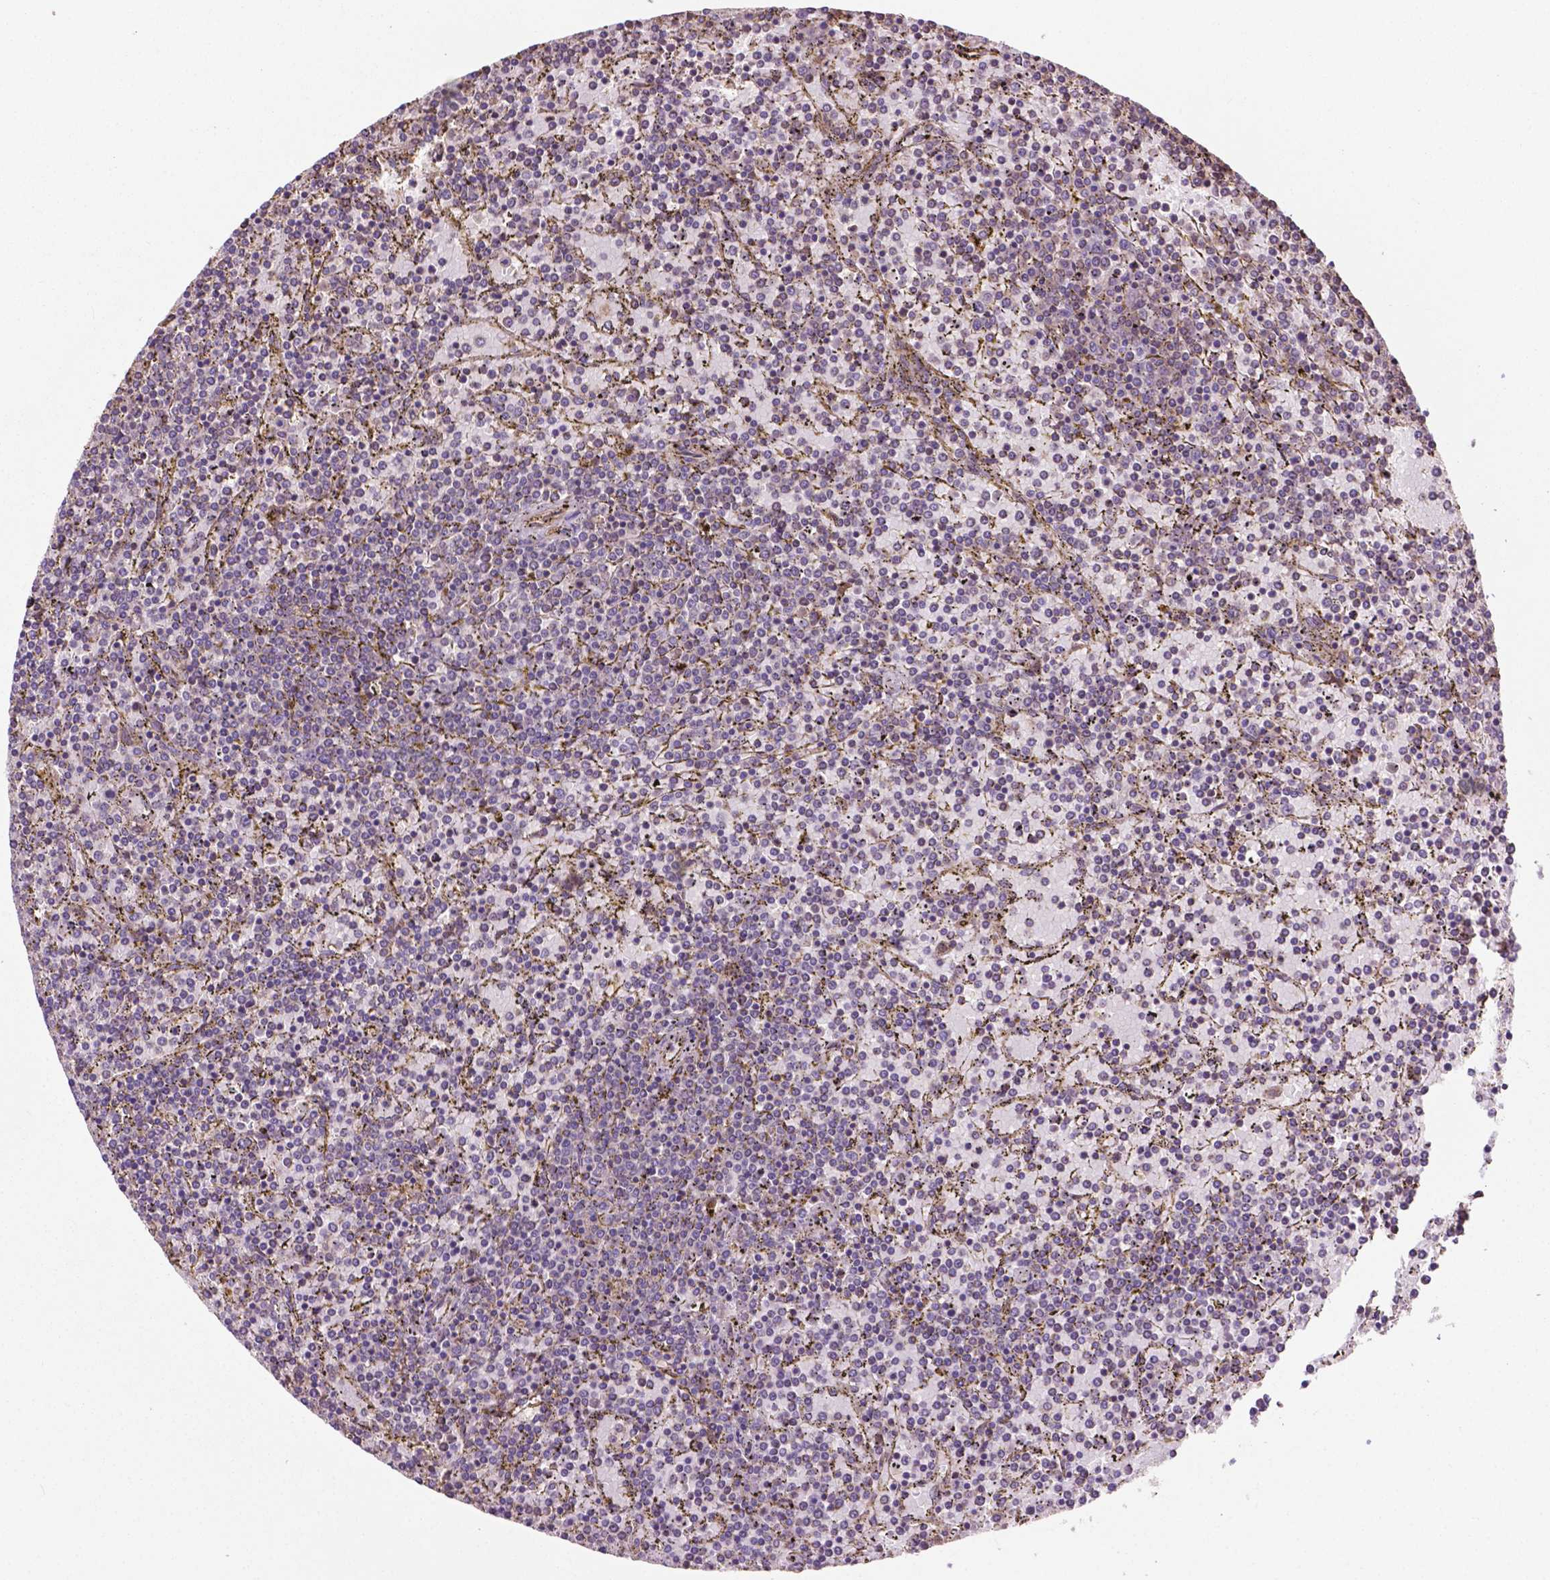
{"staining": {"intensity": "negative", "quantity": "none", "location": "none"}, "tissue": "lymphoma", "cell_type": "Tumor cells", "image_type": "cancer", "snomed": [{"axis": "morphology", "description": "Malignant lymphoma, non-Hodgkin's type, Low grade"}, {"axis": "topography", "description": "Spleen"}], "caption": "Immunohistochemistry of human lymphoma displays no positivity in tumor cells. (DAB immunohistochemistry (IHC) with hematoxylin counter stain).", "gene": "GJA9", "patient": {"sex": "female", "age": 77}}